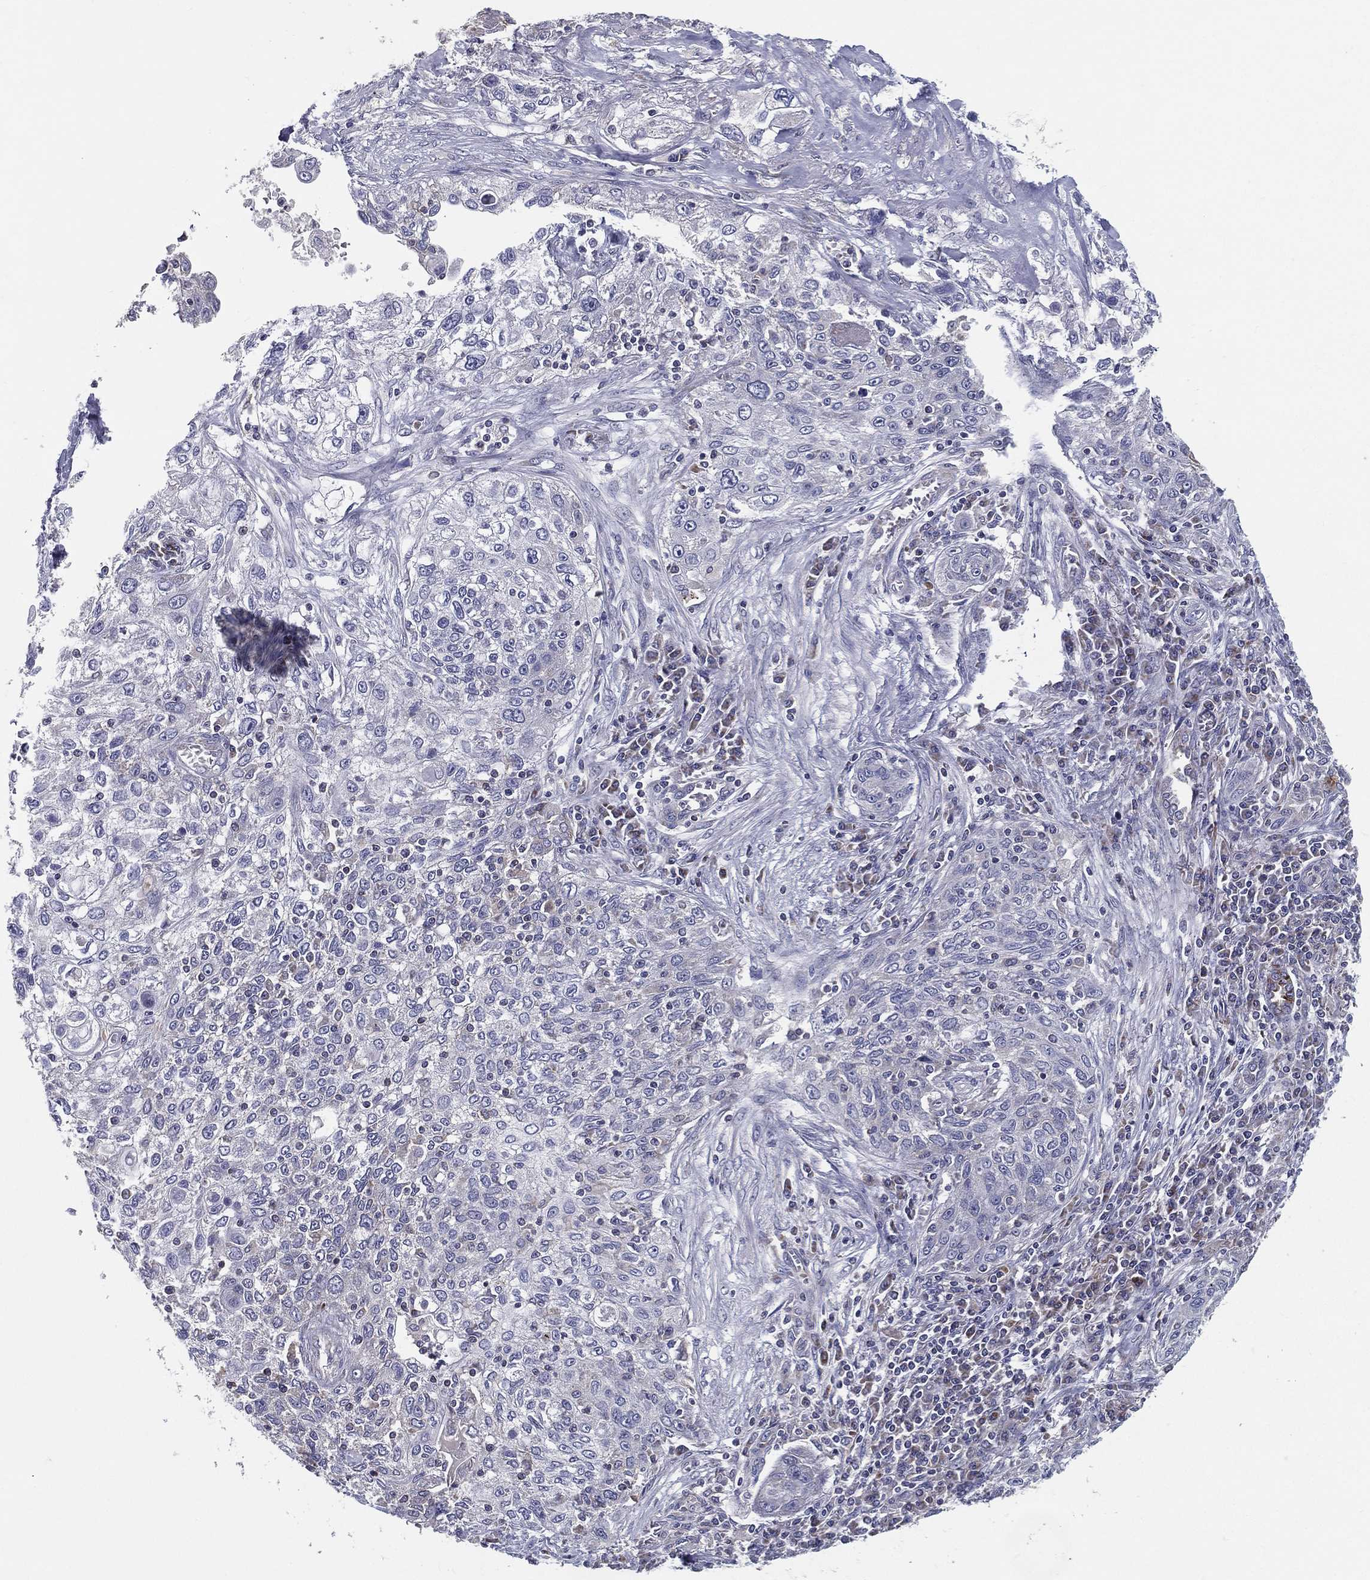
{"staining": {"intensity": "negative", "quantity": "none", "location": "none"}, "tissue": "lung cancer", "cell_type": "Tumor cells", "image_type": "cancer", "snomed": [{"axis": "morphology", "description": "Squamous cell carcinoma, NOS"}, {"axis": "topography", "description": "Lung"}], "caption": "Tumor cells show no significant positivity in lung cancer. The staining was performed using DAB (3,3'-diaminobenzidine) to visualize the protein expression in brown, while the nuclei were stained in blue with hematoxylin (Magnification: 20x).", "gene": "PCSK1", "patient": {"sex": "female", "age": 69}}